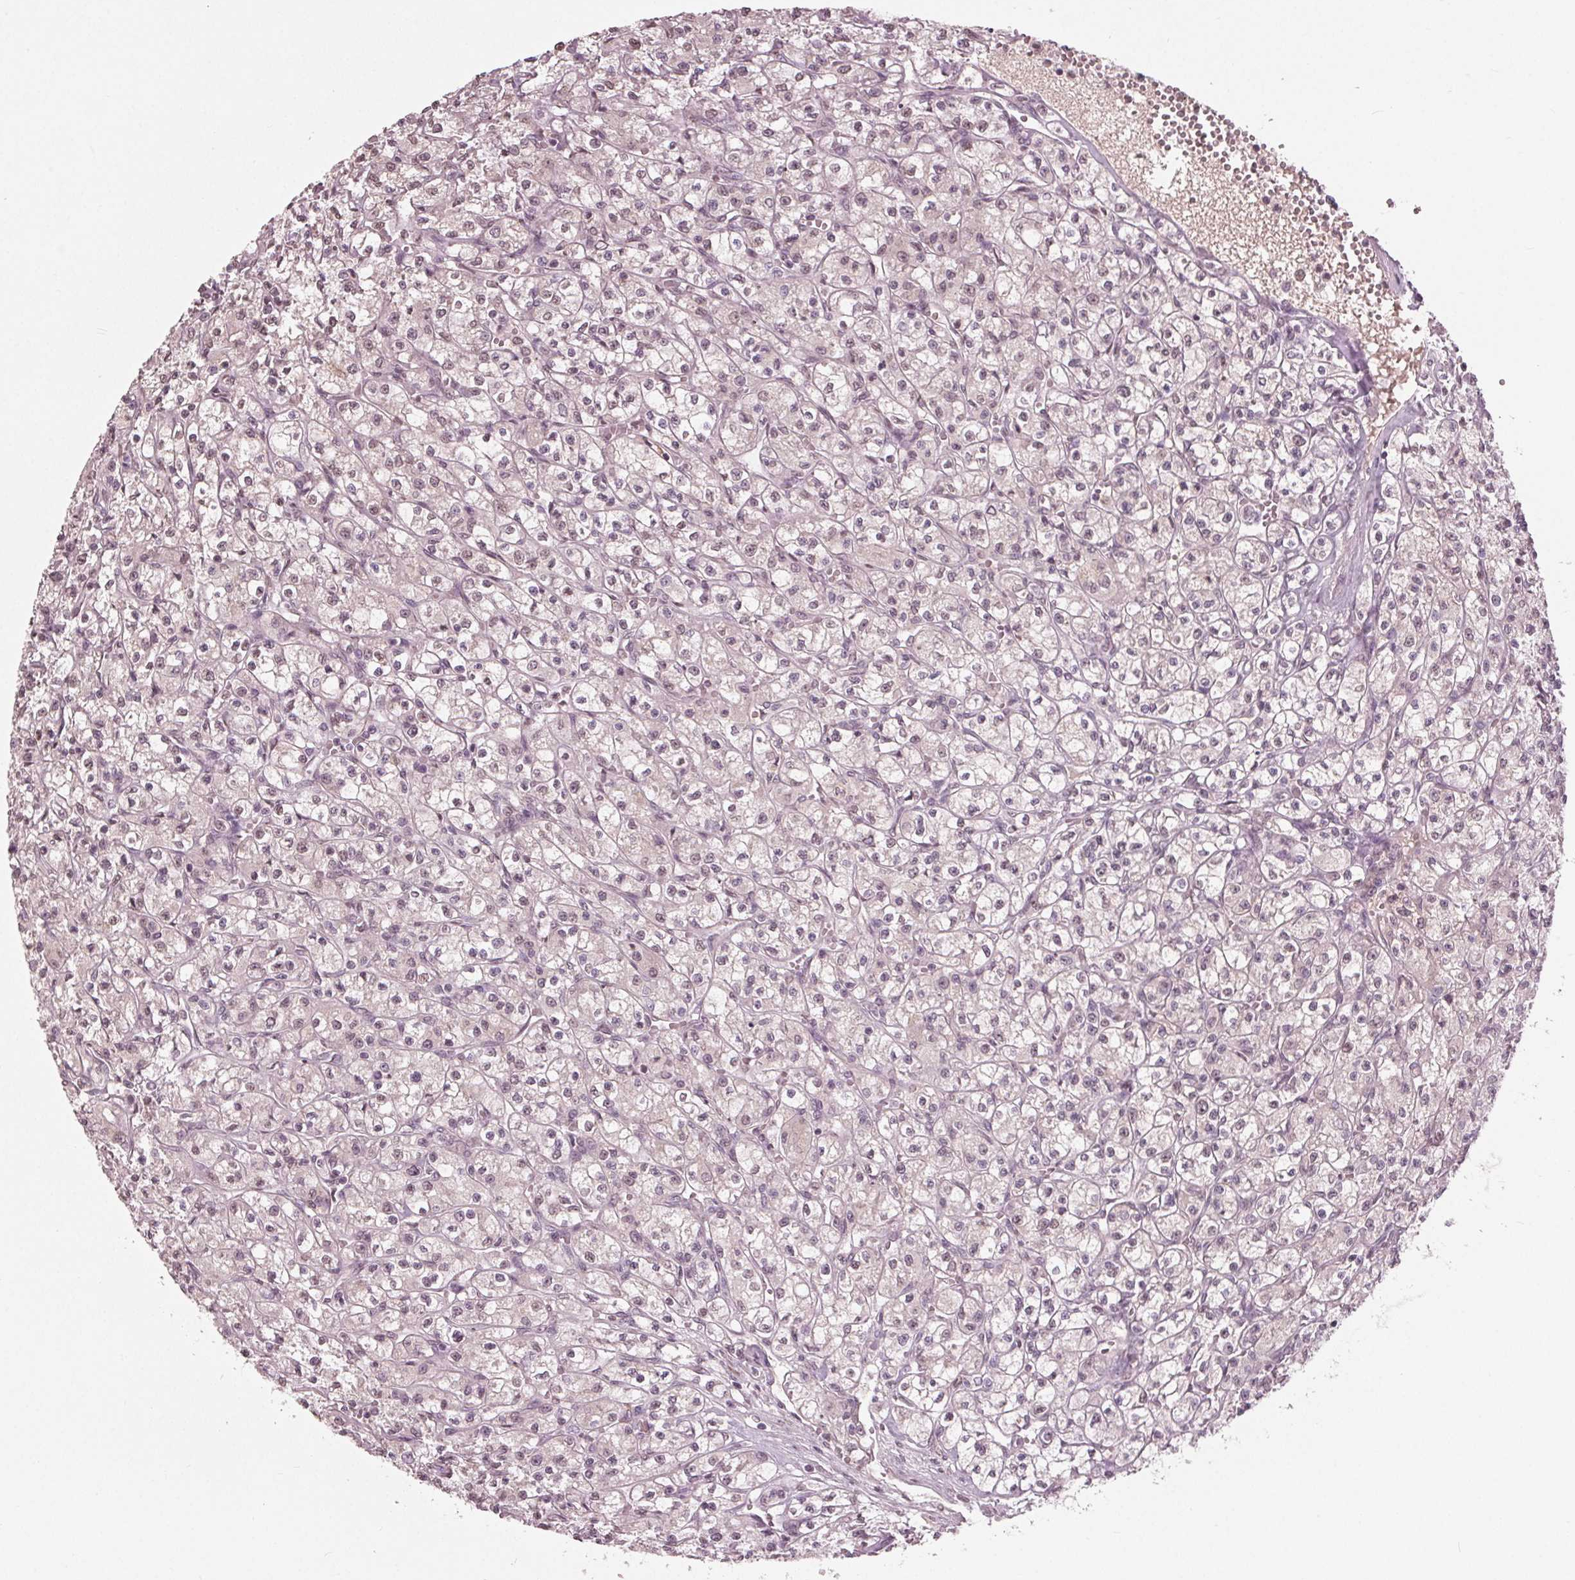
{"staining": {"intensity": "negative", "quantity": "none", "location": "none"}, "tissue": "renal cancer", "cell_type": "Tumor cells", "image_type": "cancer", "snomed": [{"axis": "morphology", "description": "Adenocarcinoma, NOS"}, {"axis": "topography", "description": "Kidney"}], "caption": "The immunohistochemistry micrograph has no significant positivity in tumor cells of renal cancer (adenocarcinoma) tissue. Nuclei are stained in blue.", "gene": "CXCL16", "patient": {"sex": "female", "age": 70}}